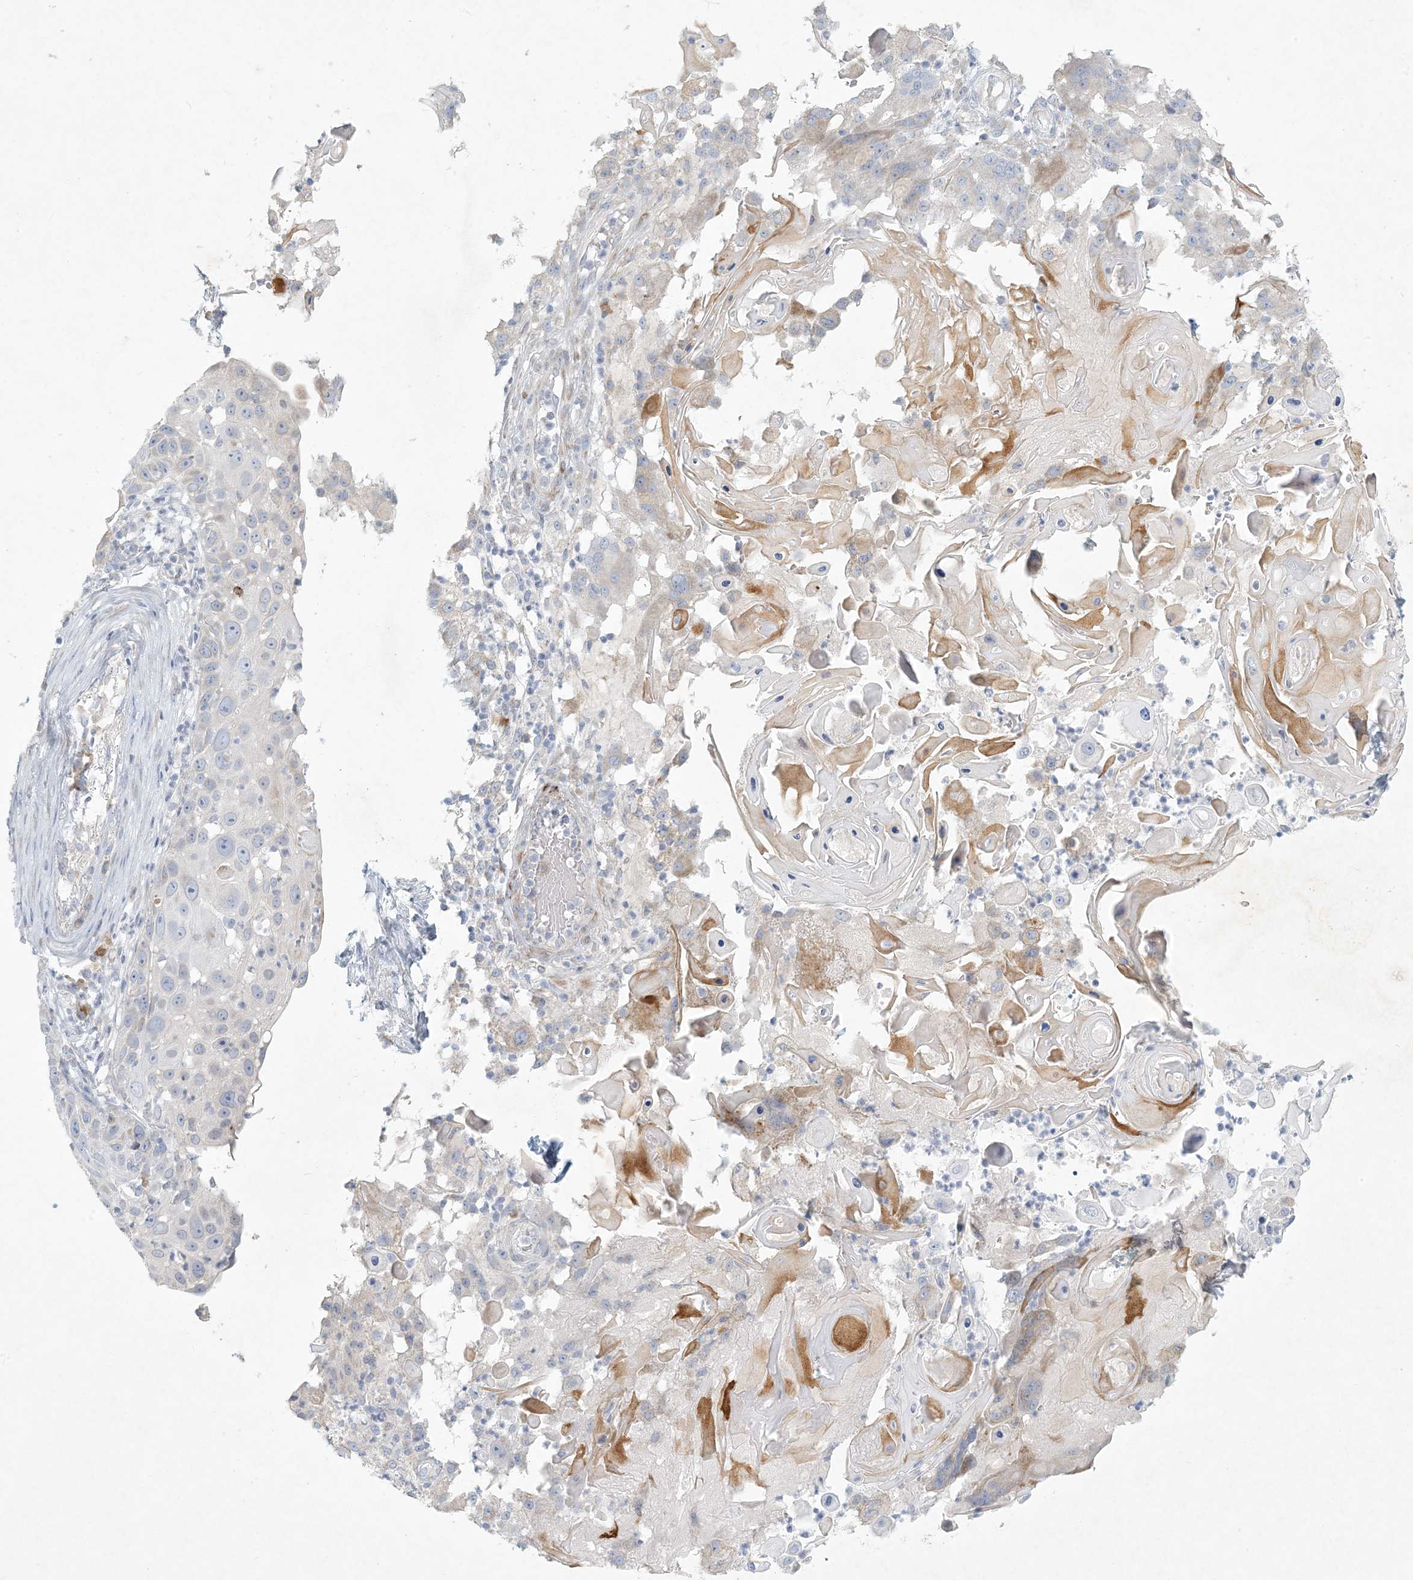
{"staining": {"intensity": "moderate", "quantity": "<25%", "location": "cytoplasmic/membranous"}, "tissue": "skin cancer", "cell_type": "Tumor cells", "image_type": "cancer", "snomed": [{"axis": "morphology", "description": "Squamous cell carcinoma, NOS"}, {"axis": "topography", "description": "Skin"}], "caption": "The micrograph exhibits a brown stain indicating the presence of a protein in the cytoplasmic/membranous of tumor cells in squamous cell carcinoma (skin).", "gene": "ZNF385D", "patient": {"sex": "female", "age": 44}}